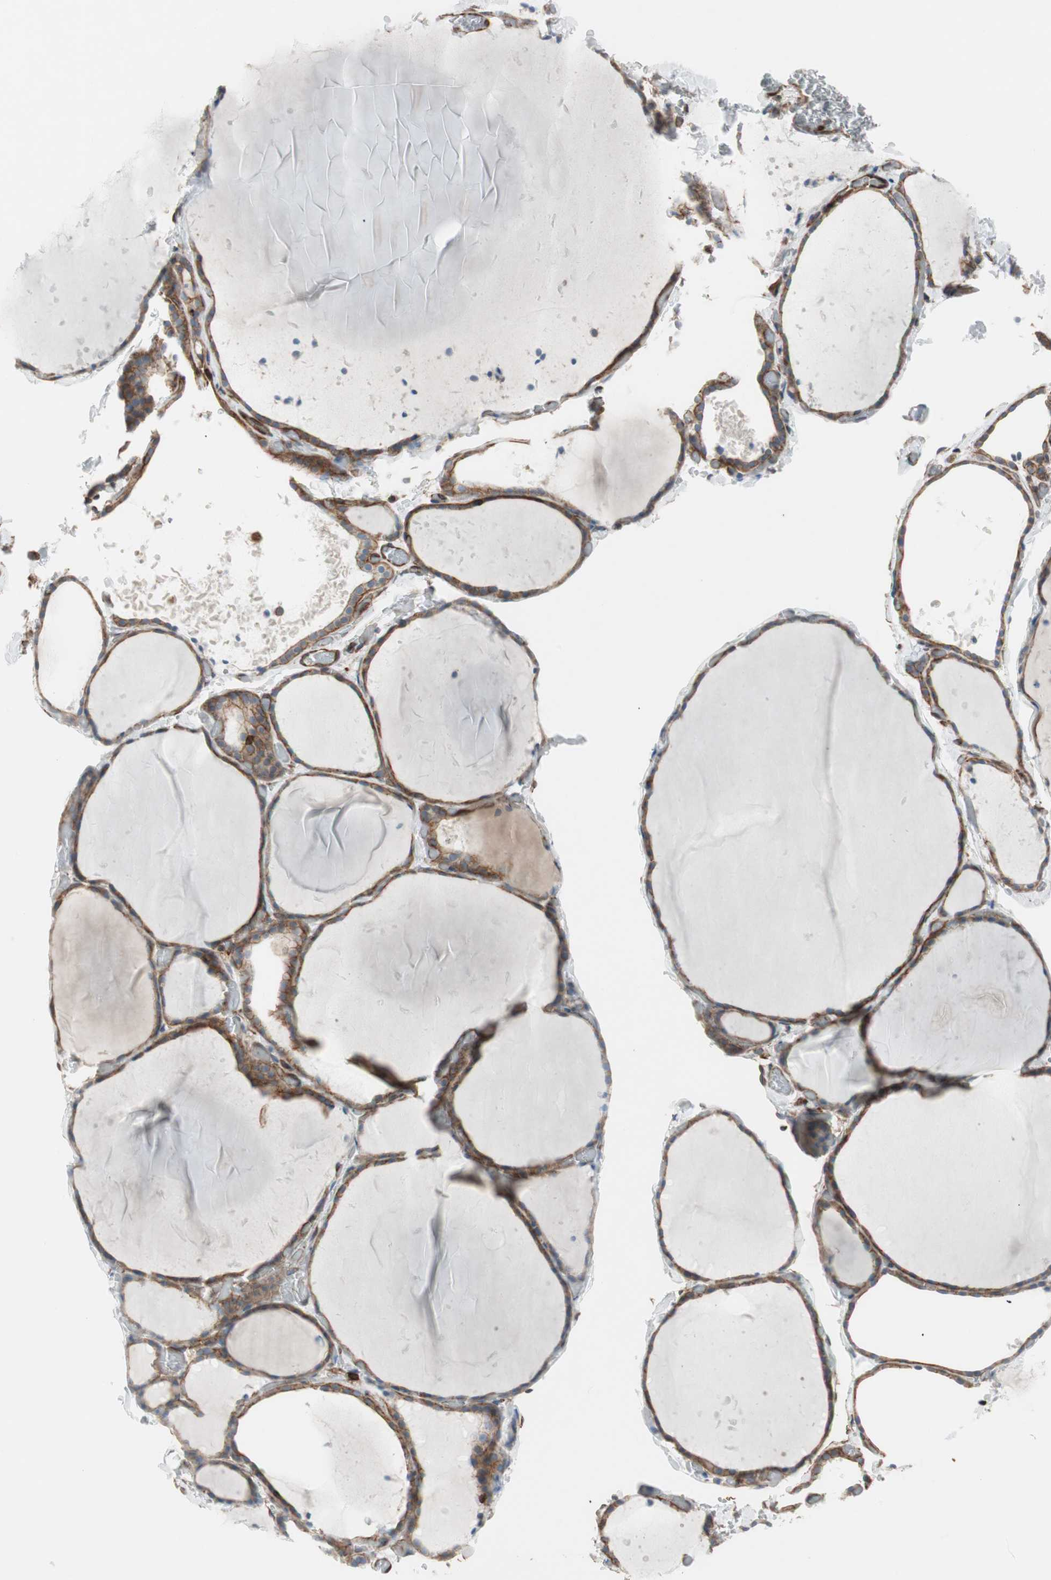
{"staining": {"intensity": "moderate", "quantity": ">75%", "location": "cytoplasmic/membranous"}, "tissue": "thyroid gland", "cell_type": "Glandular cells", "image_type": "normal", "snomed": [{"axis": "morphology", "description": "Normal tissue, NOS"}, {"axis": "topography", "description": "Thyroid gland"}], "caption": "Protein expression analysis of benign thyroid gland shows moderate cytoplasmic/membranous positivity in approximately >75% of glandular cells.", "gene": "TCTA", "patient": {"sex": "female", "age": 22}}